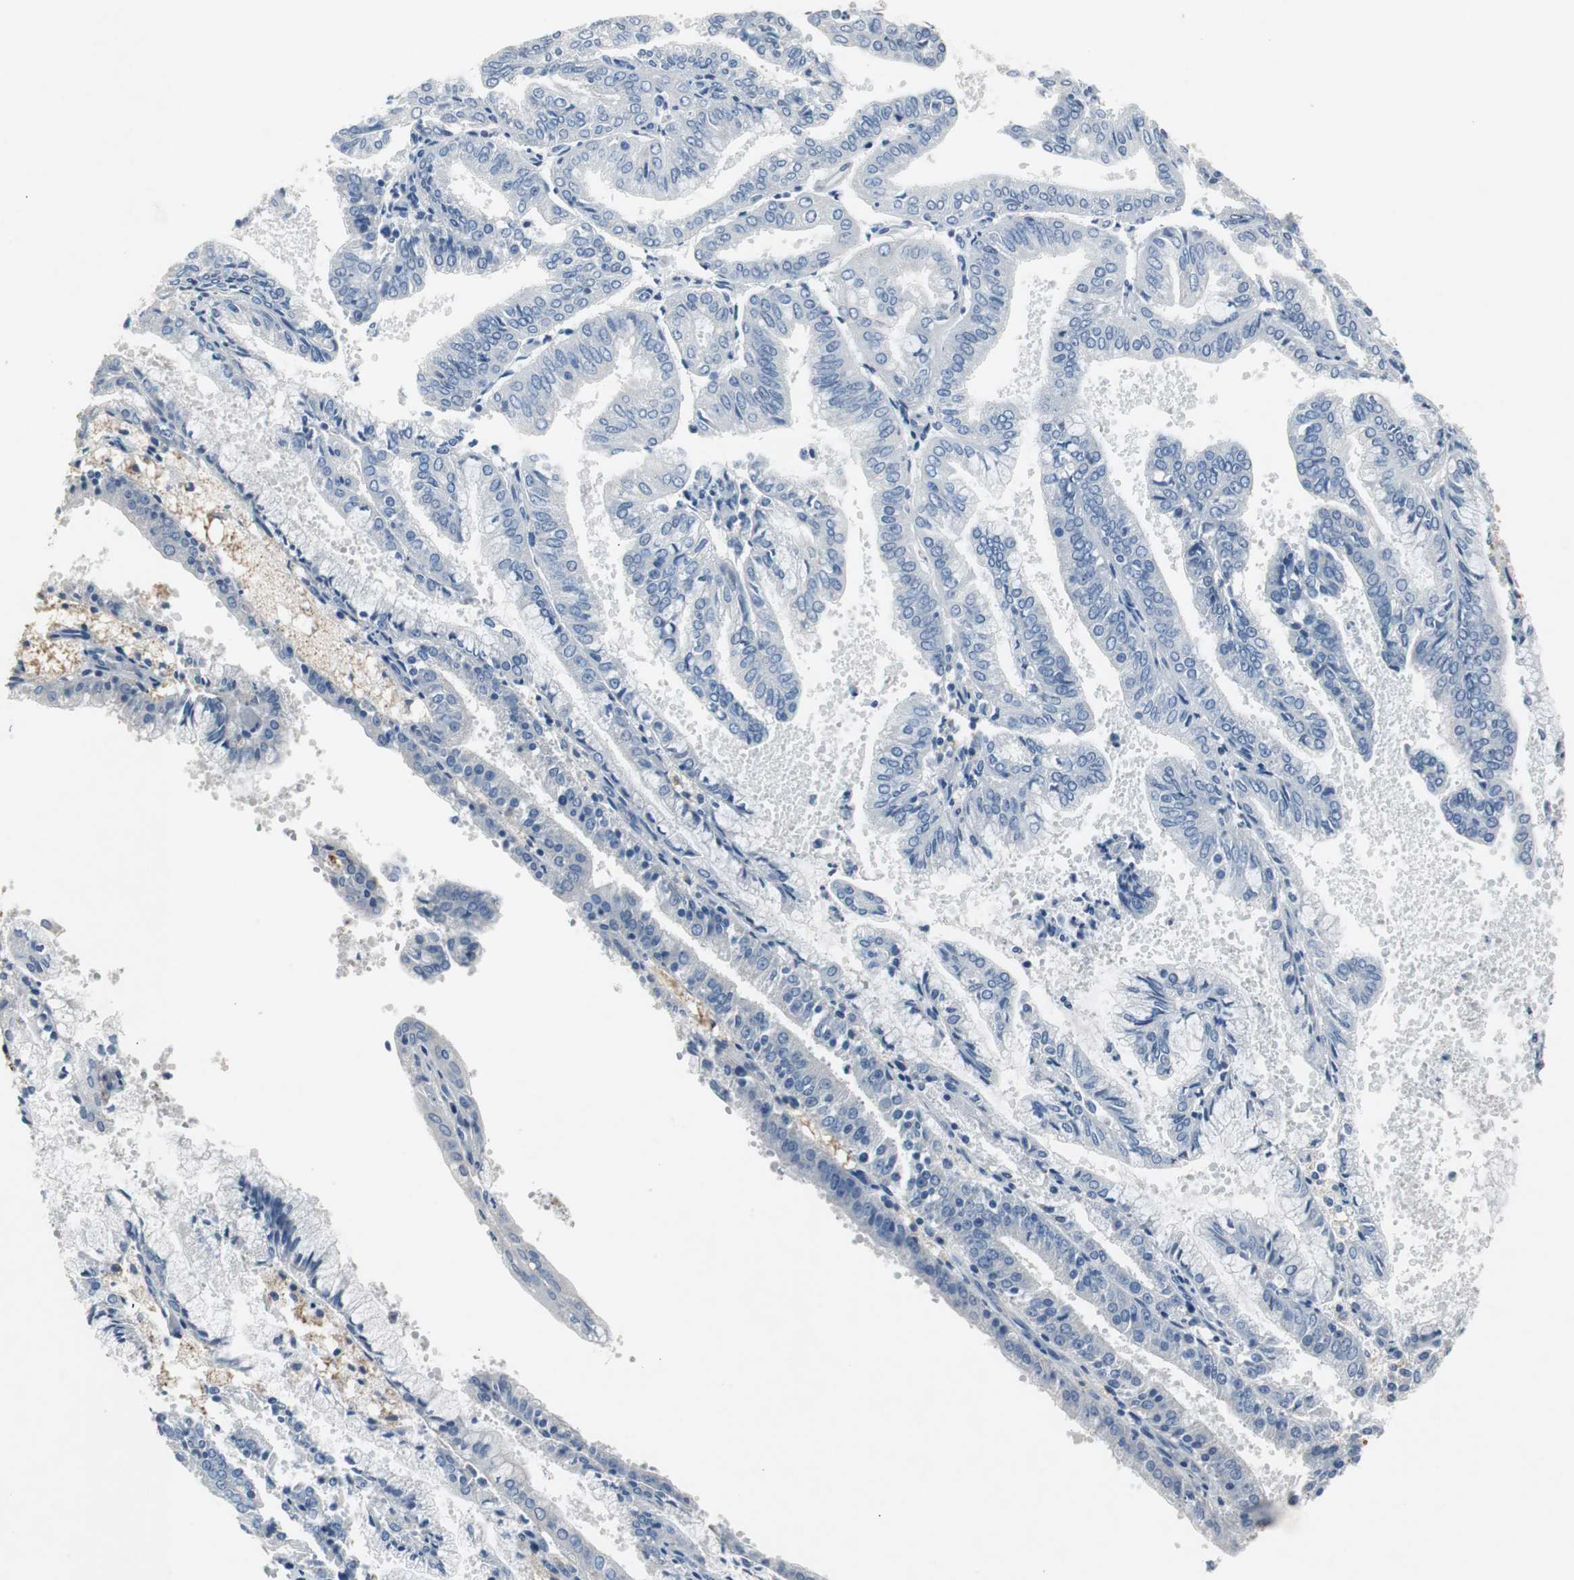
{"staining": {"intensity": "negative", "quantity": "none", "location": "none"}, "tissue": "endometrial cancer", "cell_type": "Tumor cells", "image_type": "cancer", "snomed": [{"axis": "morphology", "description": "Adenocarcinoma, NOS"}, {"axis": "topography", "description": "Endometrium"}], "caption": "The photomicrograph demonstrates no staining of tumor cells in endometrial adenocarcinoma. (DAB IHC visualized using brightfield microscopy, high magnification).", "gene": "LRP2", "patient": {"sex": "female", "age": 63}}